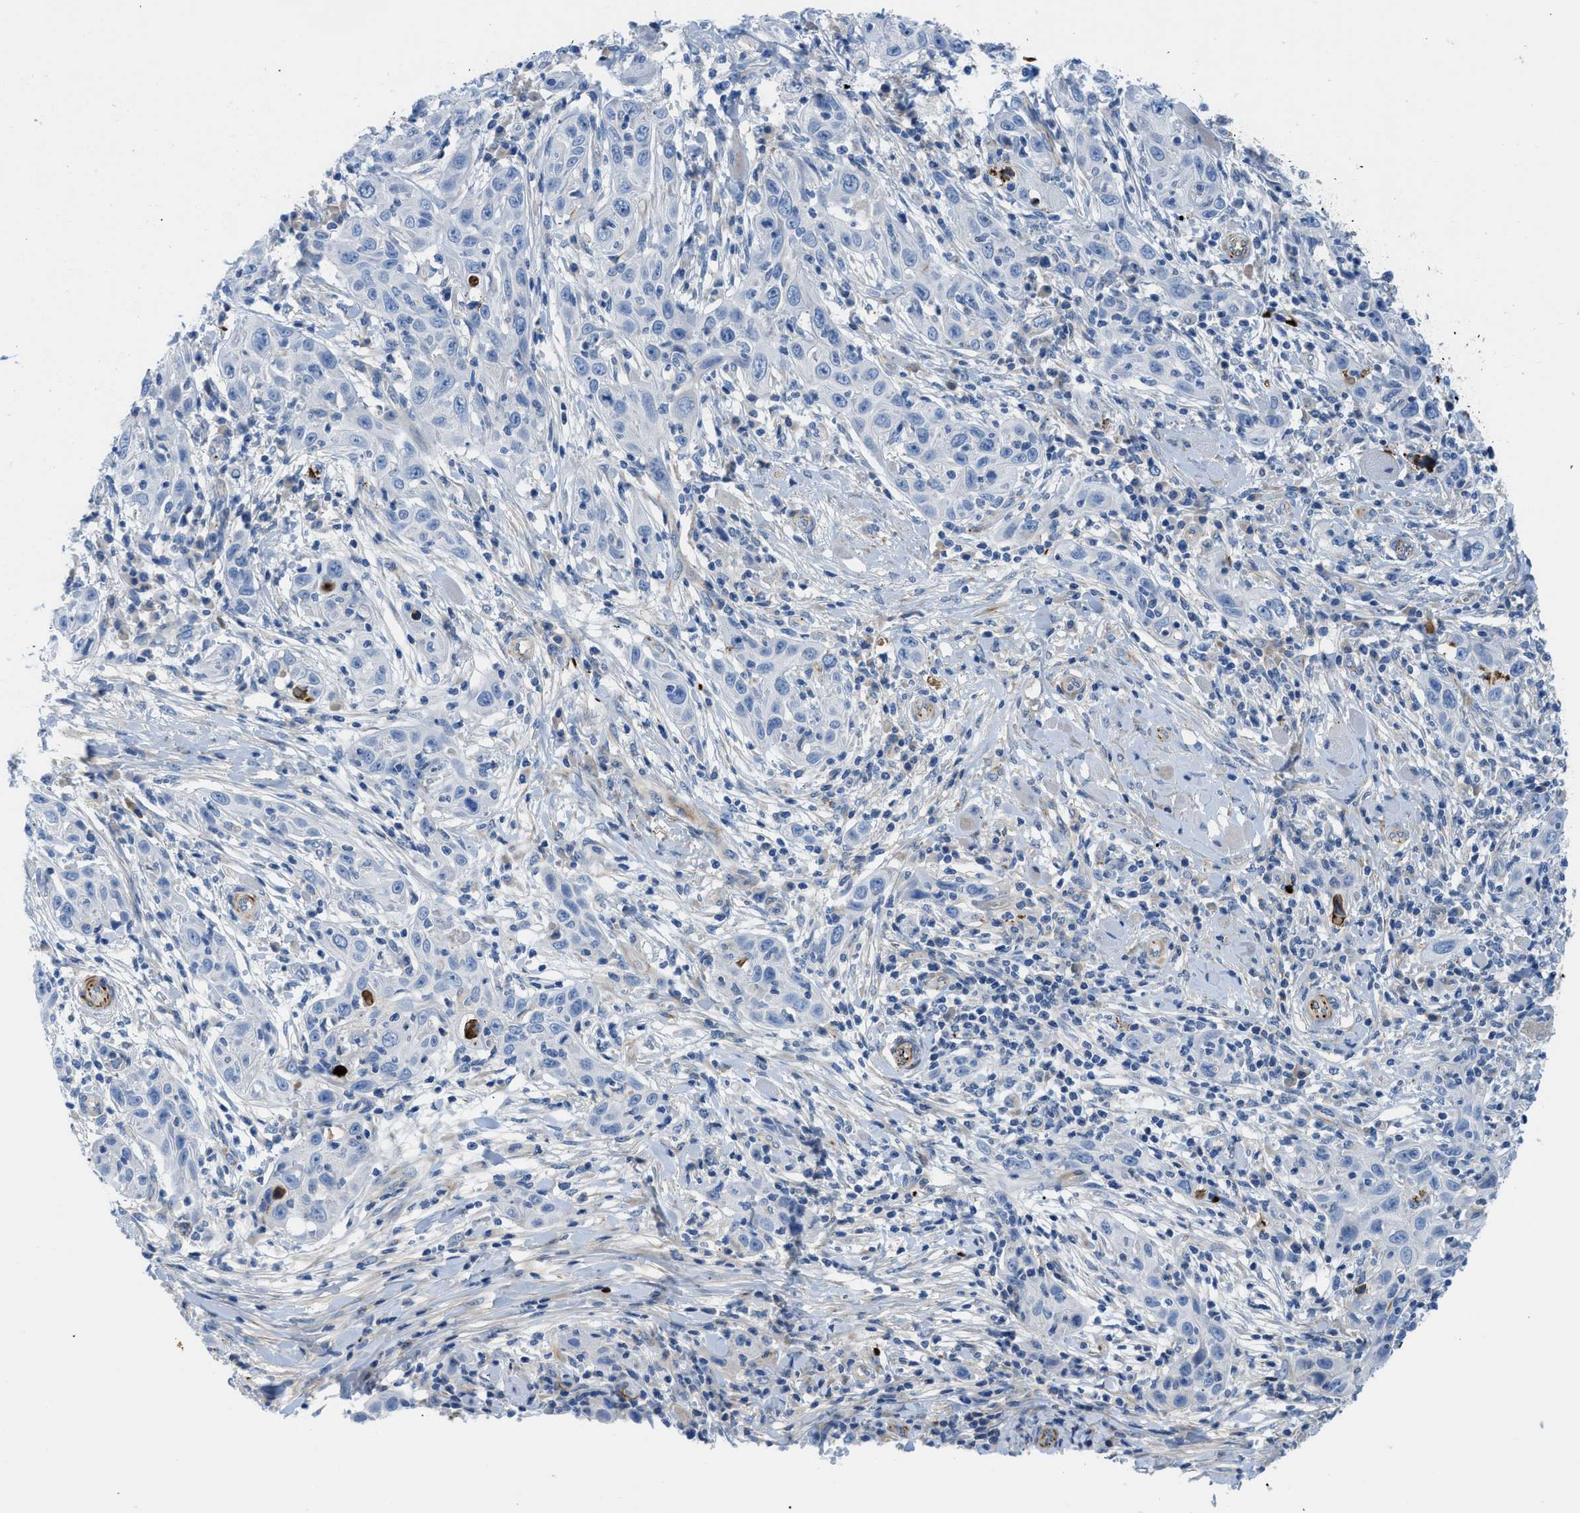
{"staining": {"intensity": "negative", "quantity": "none", "location": "none"}, "tissue": "skin cancer", "cell_type": "Tumor cells", "image_type": "cancer", "snomed": [{"axis": "morphology", "description": "Squamous cell carcinoma, NOS"}, {"axis": "topography", "description": "Skin"}], "caption": "Squamous cell carcinoma (skin) was stained to show a protein in brown. There is no significant staining in tumor cells. (Stains: DAB (3,3'-diaminobenzidine) IHC with hematoxylin counter stain, Microscopy: brightfield microscopy at high magnification).", "gene": "XCR1", "patient": {"sex": "female", "age": 88}}